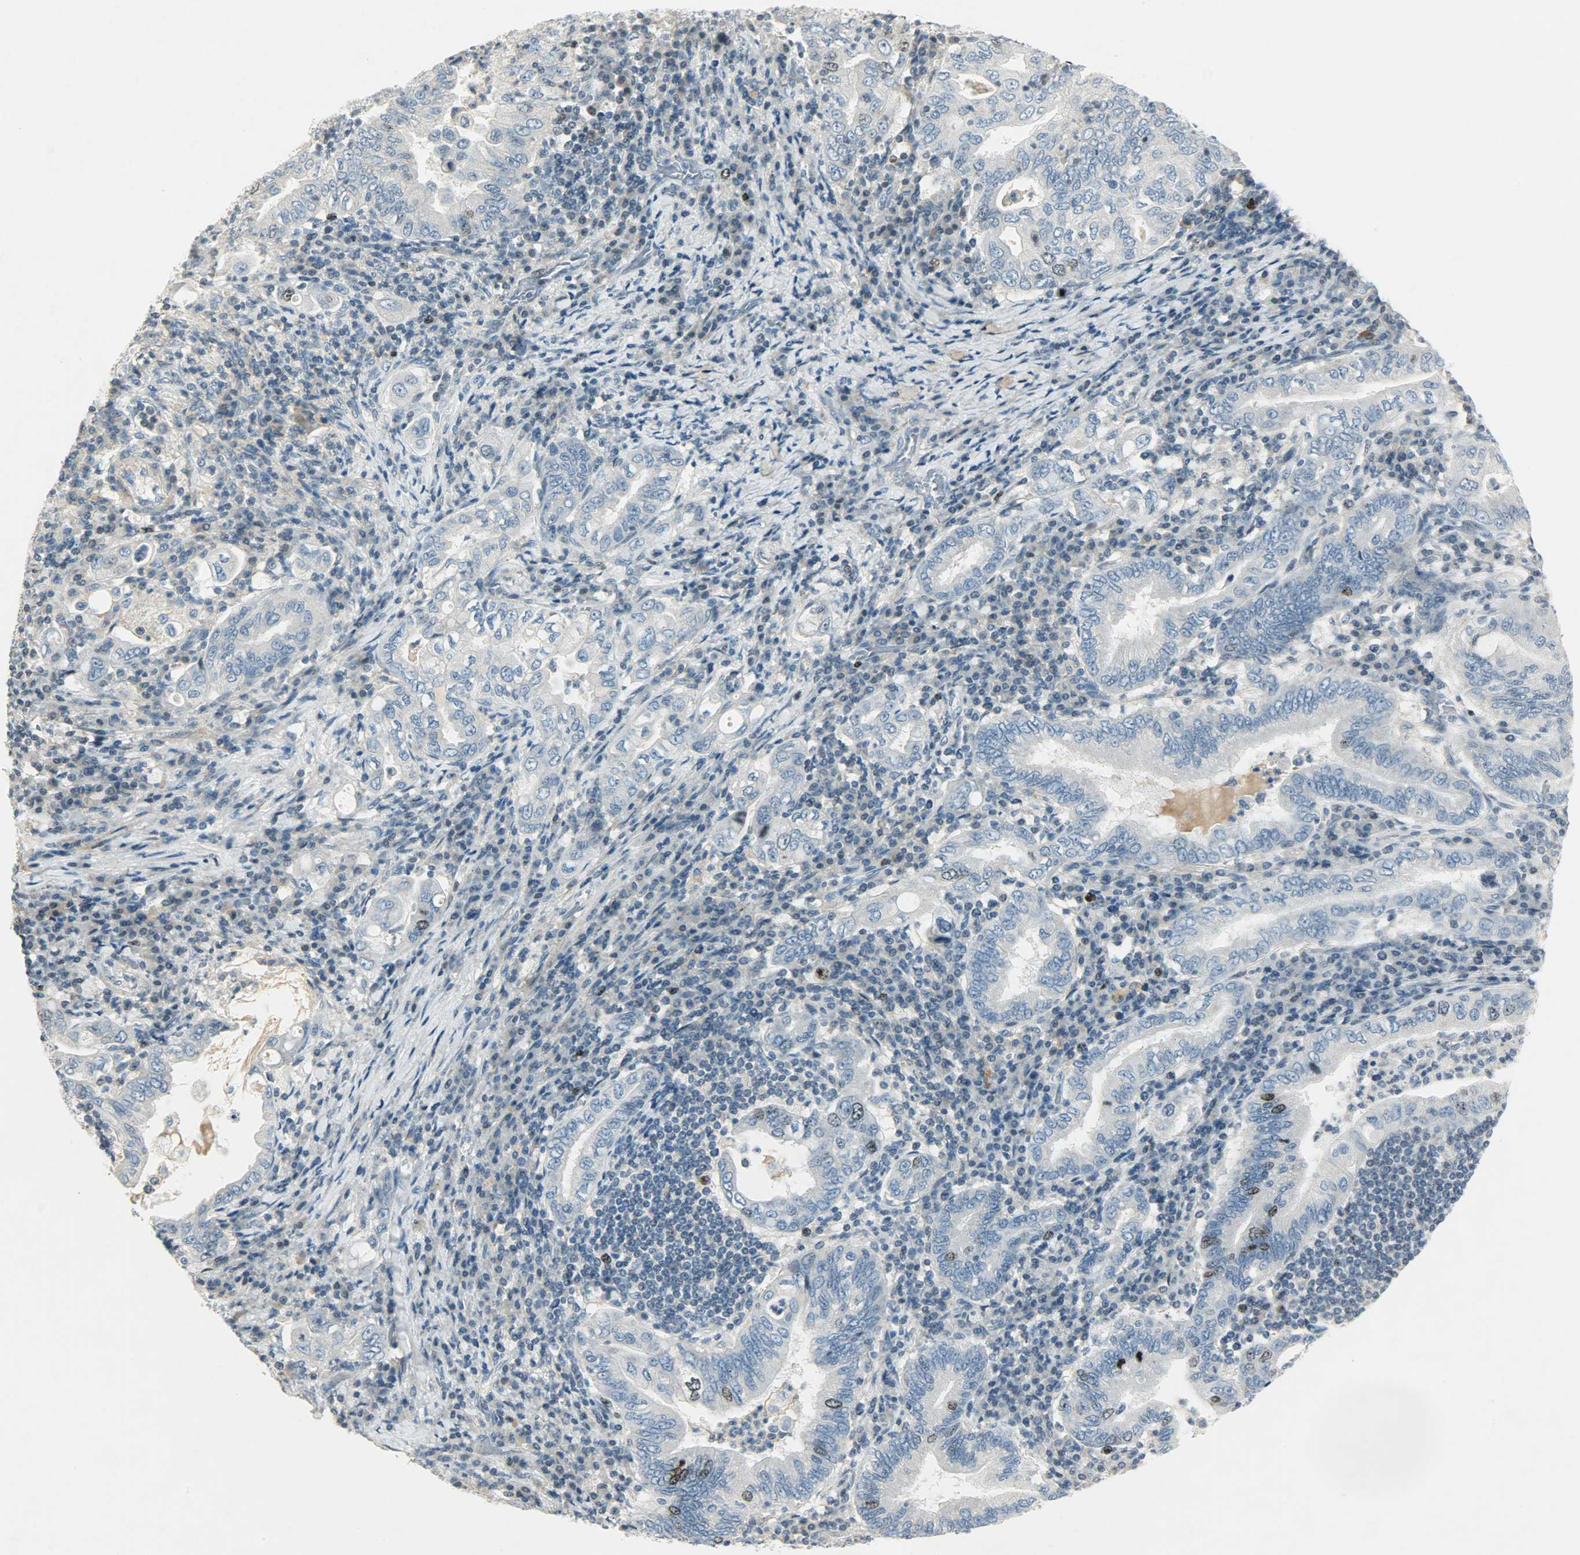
{"staining": {"intensity": "strong", "quantity": "<25%", "location": "nuclear"}, "tissue": "stomach cancer", "cell_type": "Tumor cells", "image_type": "cancer", "snomed": [{"axis": "morphology", "description": "Normal tissue, NOS"}, {"axis": "morphology", "description": "Adenocarcinoma, NOS"}, {"axis": "topography", "description": "Esophagus"}, {"axis": "topography", "description": "Stomach, upper"}, {"axis": "topography", "description": "Peripheral nerve tissue"}], "caption": "Brown immunohistochemical staining in human stomach cancer displays strong nuclear staining in about <25% of tumor cells.", "gene": "AURKB", "patient": {"sex": "male", "age": 62}}